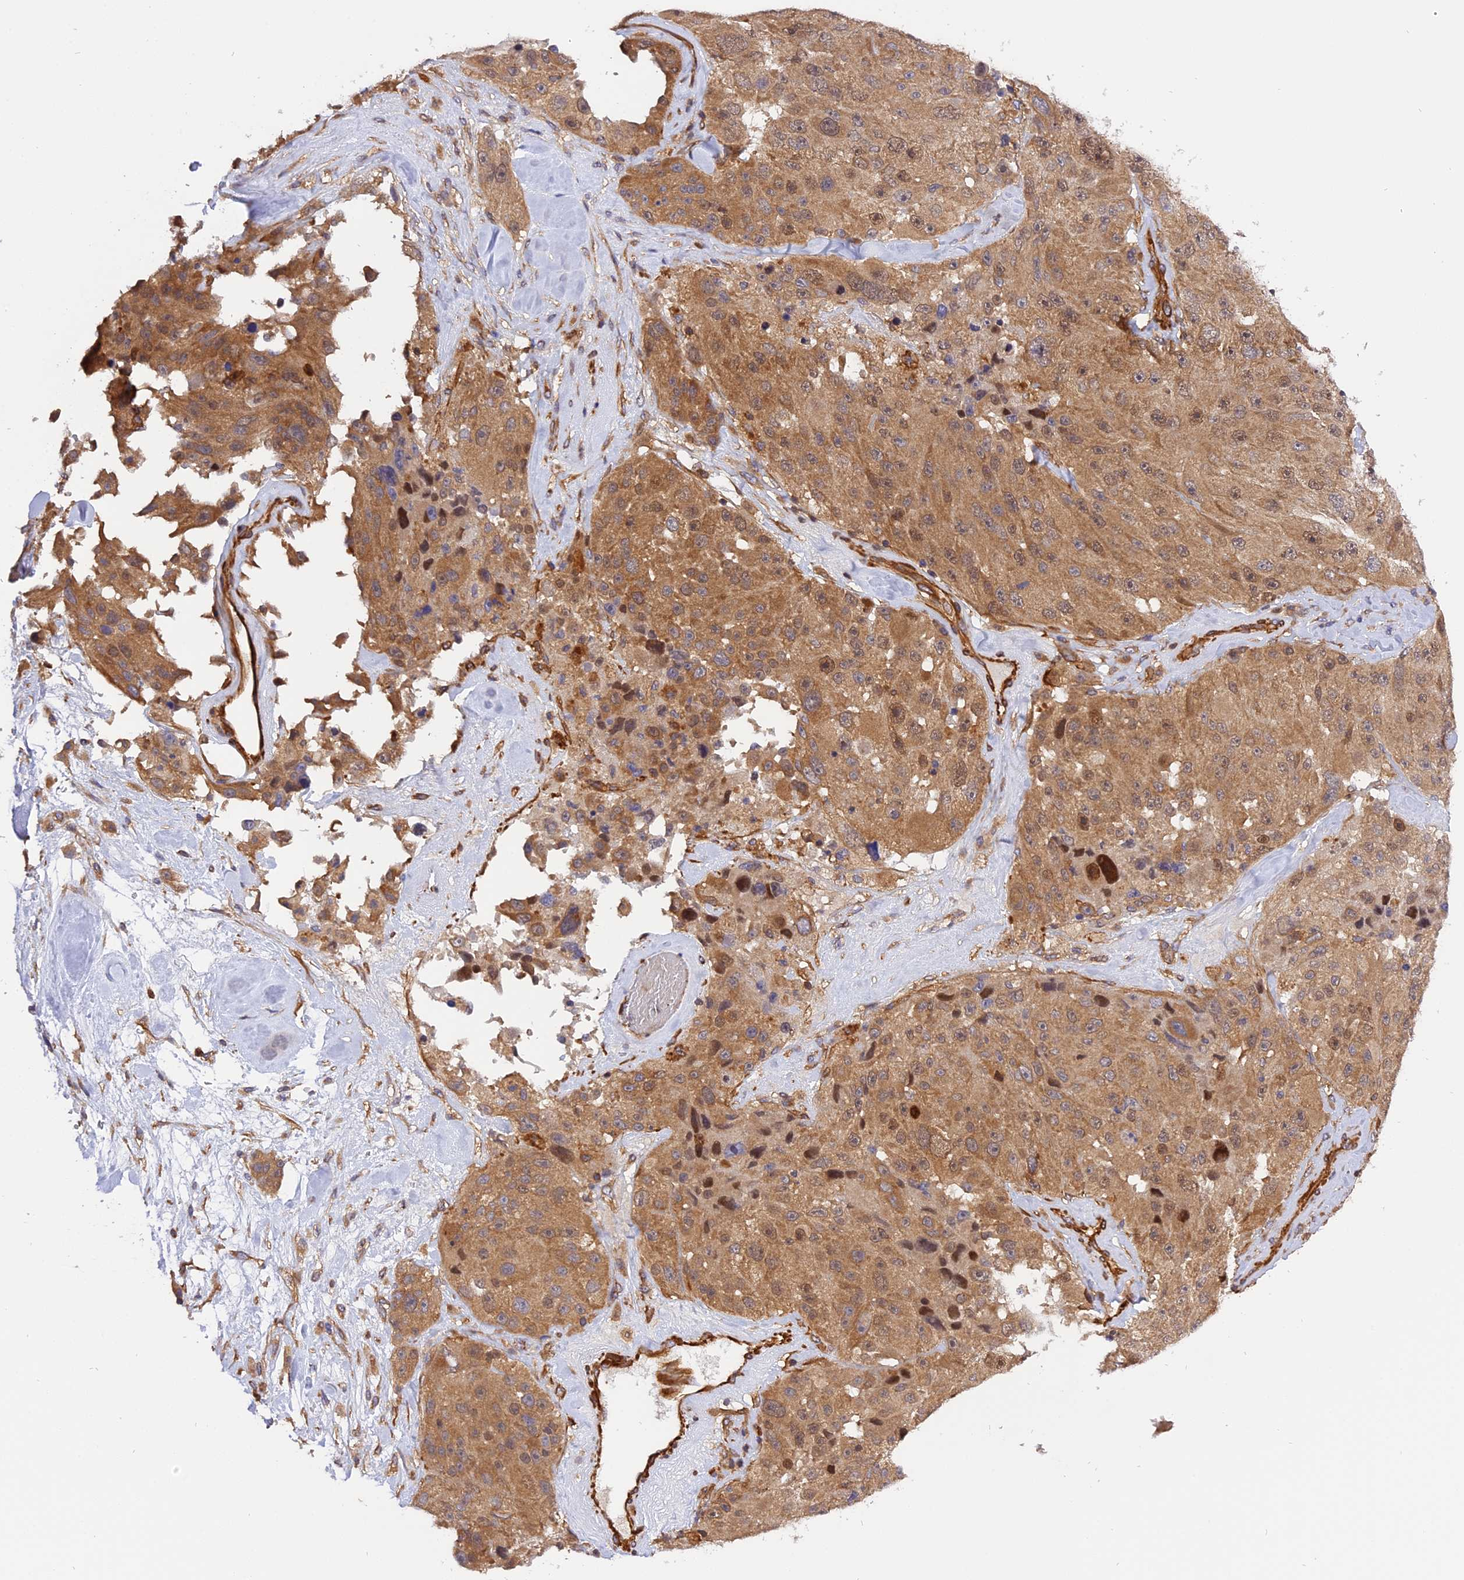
{"staining": {"intensity": "moderate", "quantity": ">75%", "location": "cytoplasmic/membranous,nuclear"}, "tissue": "melanoma", "cell_type": "Tumor cells", "image_type": "cancer", "snomed": [{"axis": "morphology", "description": "Malignant melanoma, Metastatic site"}, {"axis": "topography", "description": "Lymph node"}], "caption": "Immunohistochemical staining of melanoma displays medium levels of moderate cytoplasmic/membranous and nuclear expression in about >75% of tumor cells.", "gene": "C5orf22", "patient": {"sex": "male", "age": 62}}